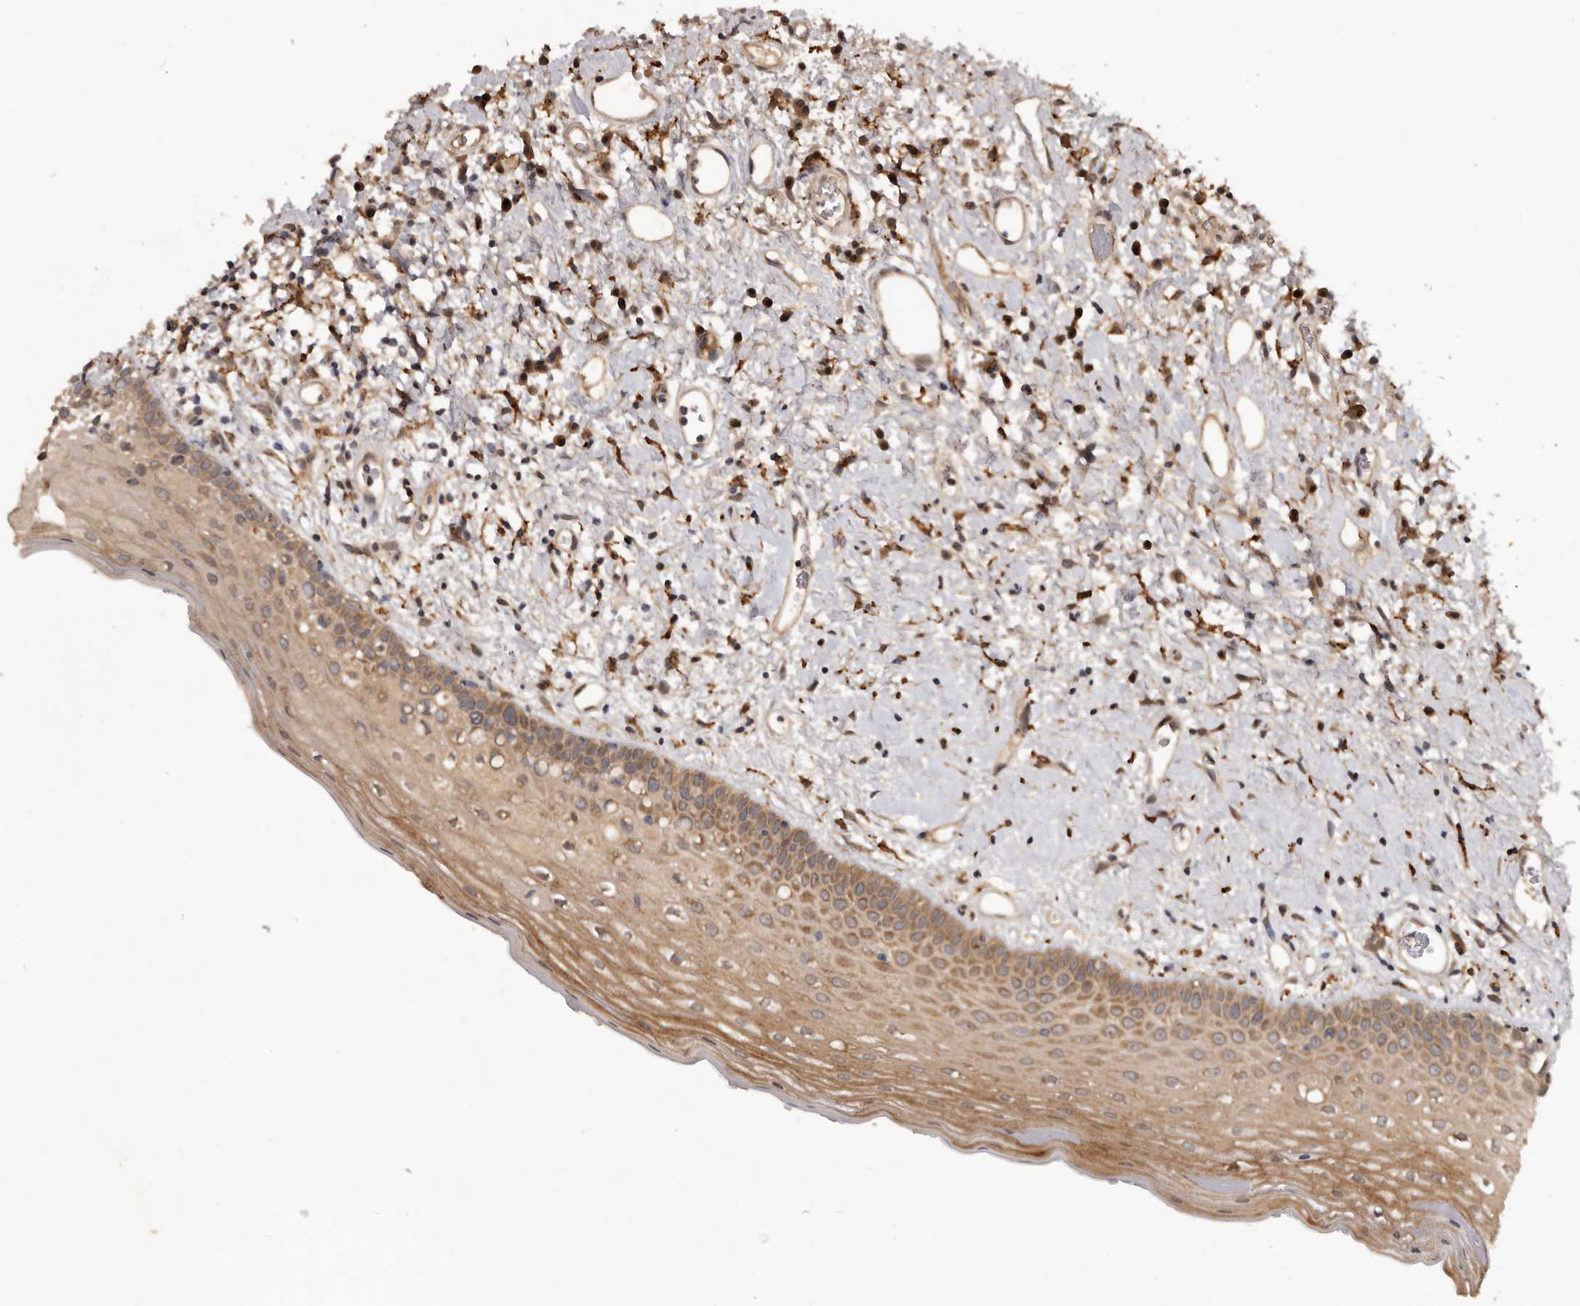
{"staining": {"intensity": "moderate", "quantity": ">75%", "location": "cytoplasmic/membranous"}, "tissue": "oral mucosa", "cell_type": "Squamous epithelial cells", "image_type": "normal", "snomed": [{"axis": "morphology", "description": "Normal tissue, NOS"}, {"axis": "topography", "description": "Oral tissue"}], "caption": "Immunohistochemistry (DAB) staining of normal human oral mucosa exhibits moderate cytoplasmic/membranous protein staining in approximately >75% of squamous epithelial cells.", "gene": "INAVA", "patient": {"sex": "female", "age": 76}}